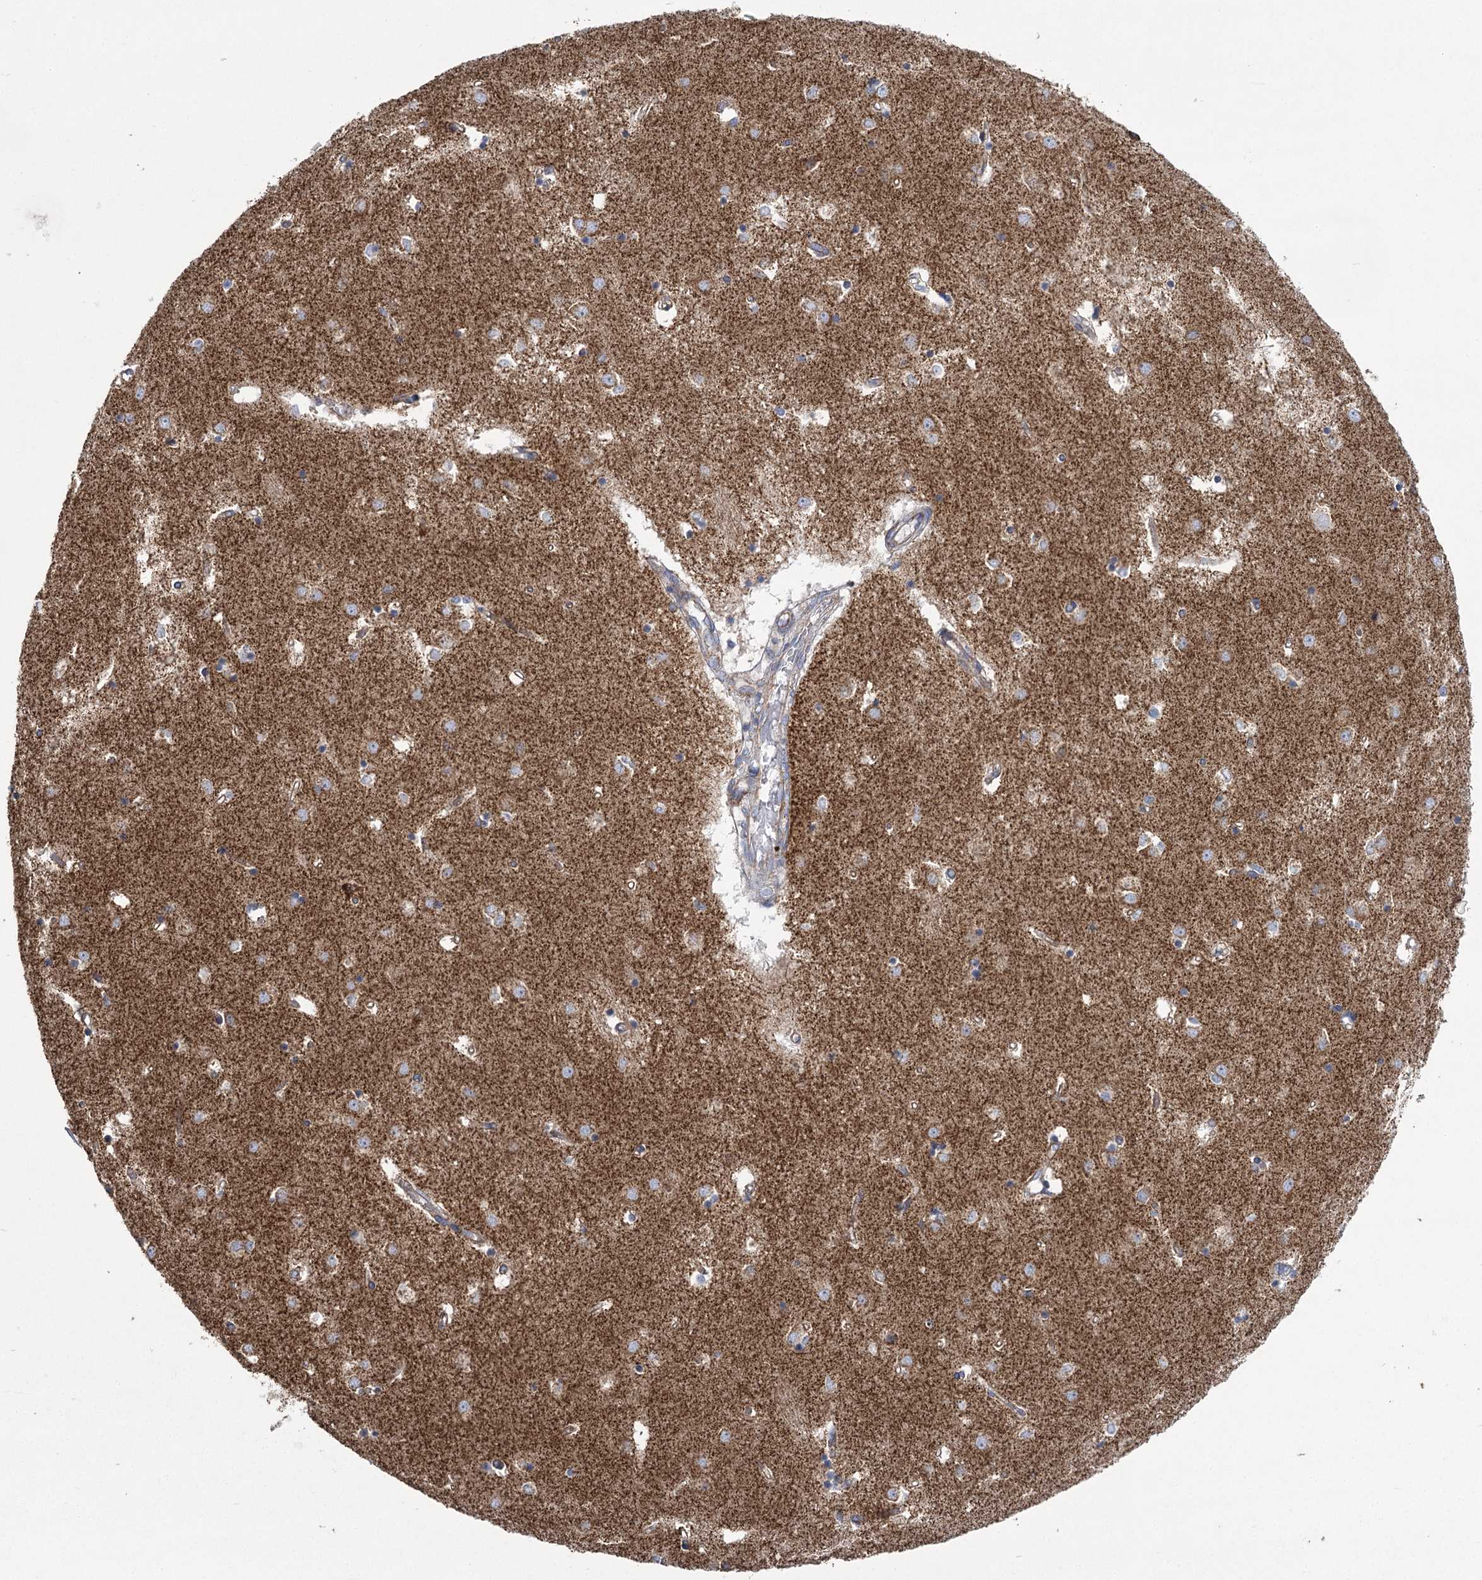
{"staining": {"intensity": "moderate", "quantity": "<25%", "location": "cytoplasmic/membranous"}, "tissue": "caudate", "cell_type": "Glial cells", "image_type": "normal", "snomed": [{"axis": "morphology", "description": "Normal tissue, NOS"}, {"axis": "topography", "description": "Lateral ventricle wall"}], "caption": "Protein expression analysis of normal caudate reveals moderate cytoplasmic/membranous staining in approximately <25% of glial cells.", "gene": "SNX7", "patient": {"sex": "male", "age": 45}}